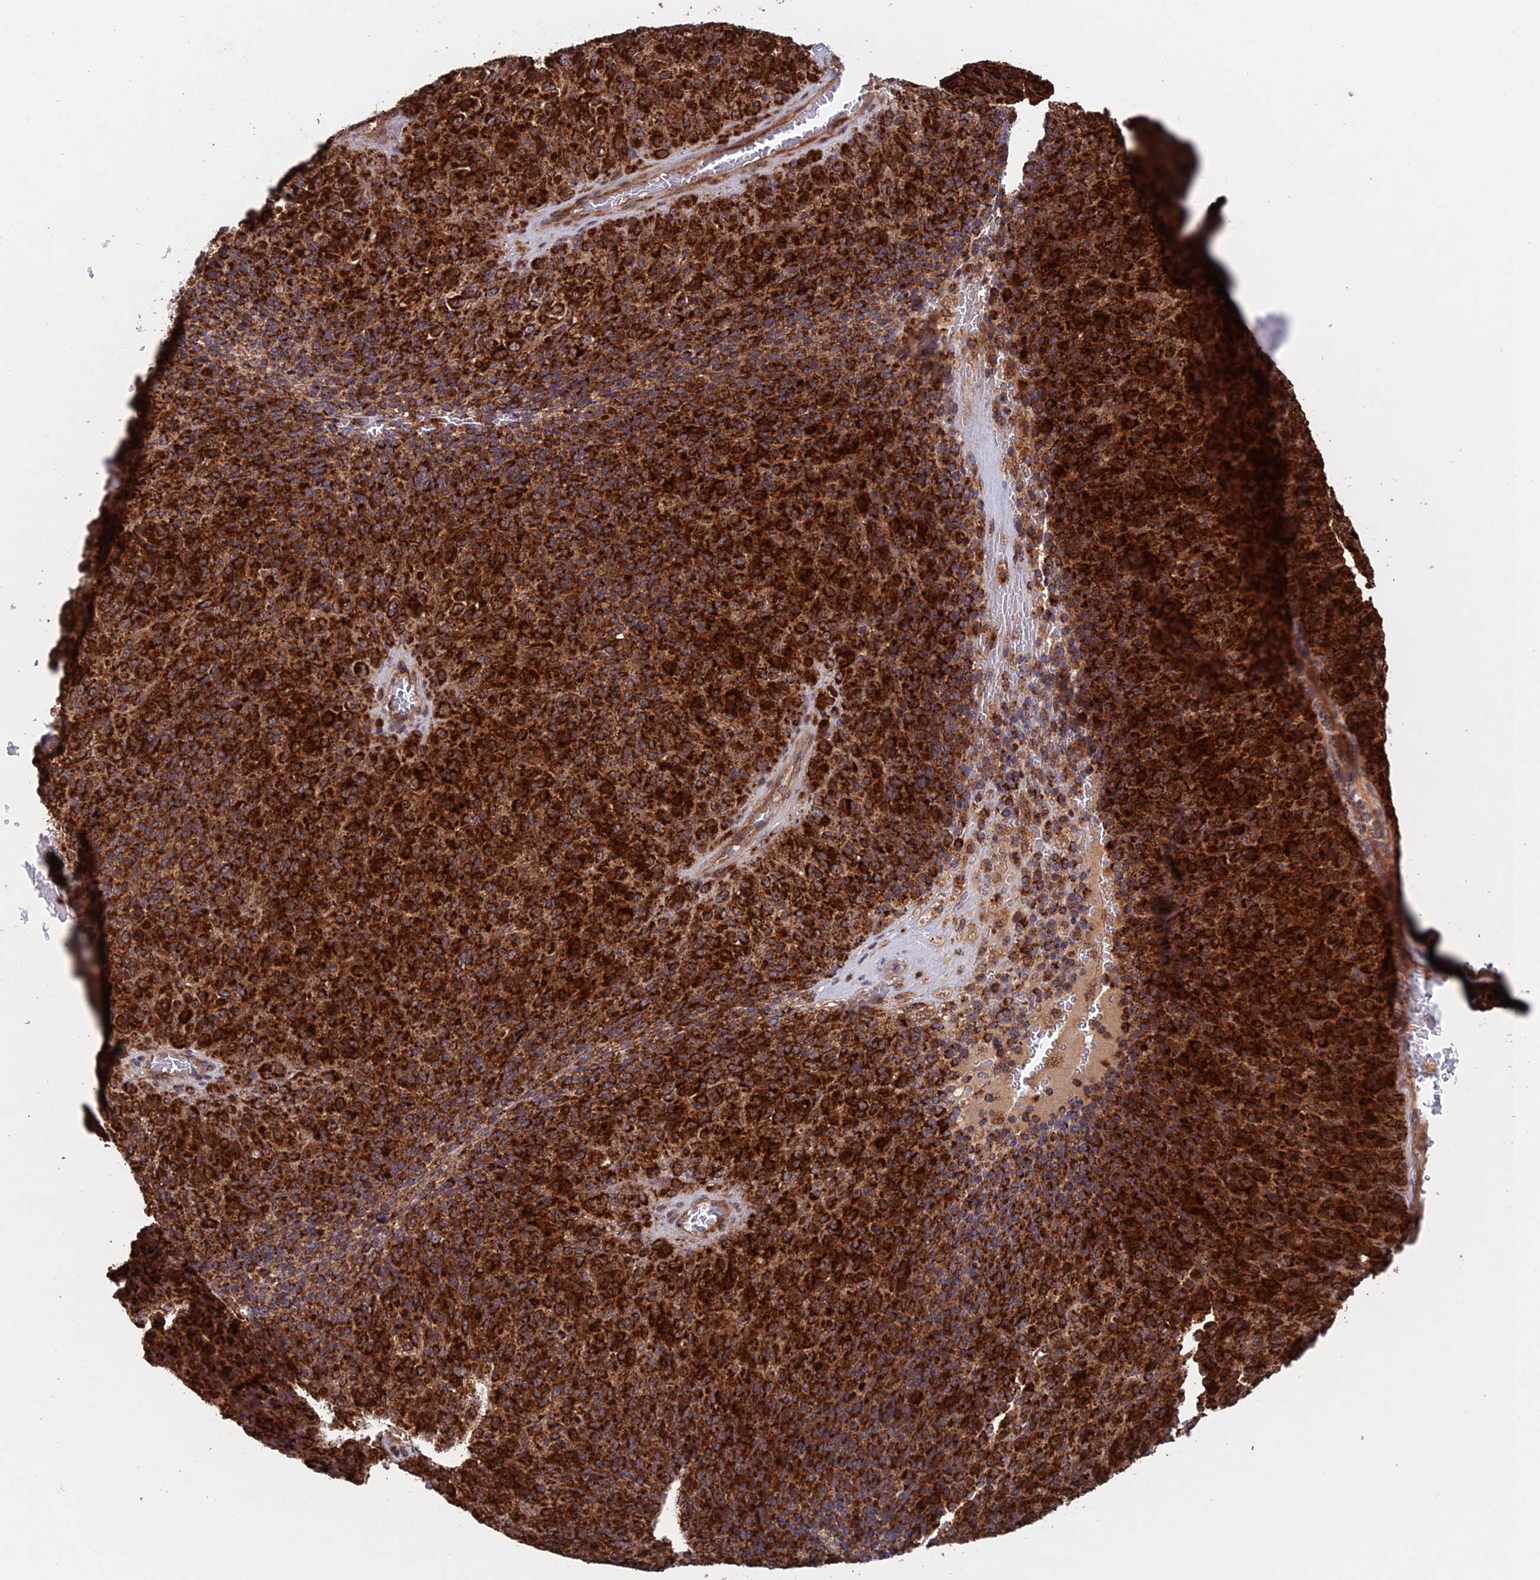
{"staining": {"intensity": "strong", "quantity": ">75%", "location": "cytoplasmic/membranous"}, "tissue": "melanoma", "cell_type": "Tumor cells", "image_type": "cancer", "snomed": [{"axis": "morphology", "description": "Malignant melanoma, Metastatic site"}, {"axis": "topography", "description": "Brain"}], "caption": "Malignant melanoma (metastatic site) stained with a brown dye reveals strong cytoplasmic/membranous positive positivity in about >75% of tumor cells.", "gene": "DTYMK", "patient": {"sex": "female", "age": 56}}